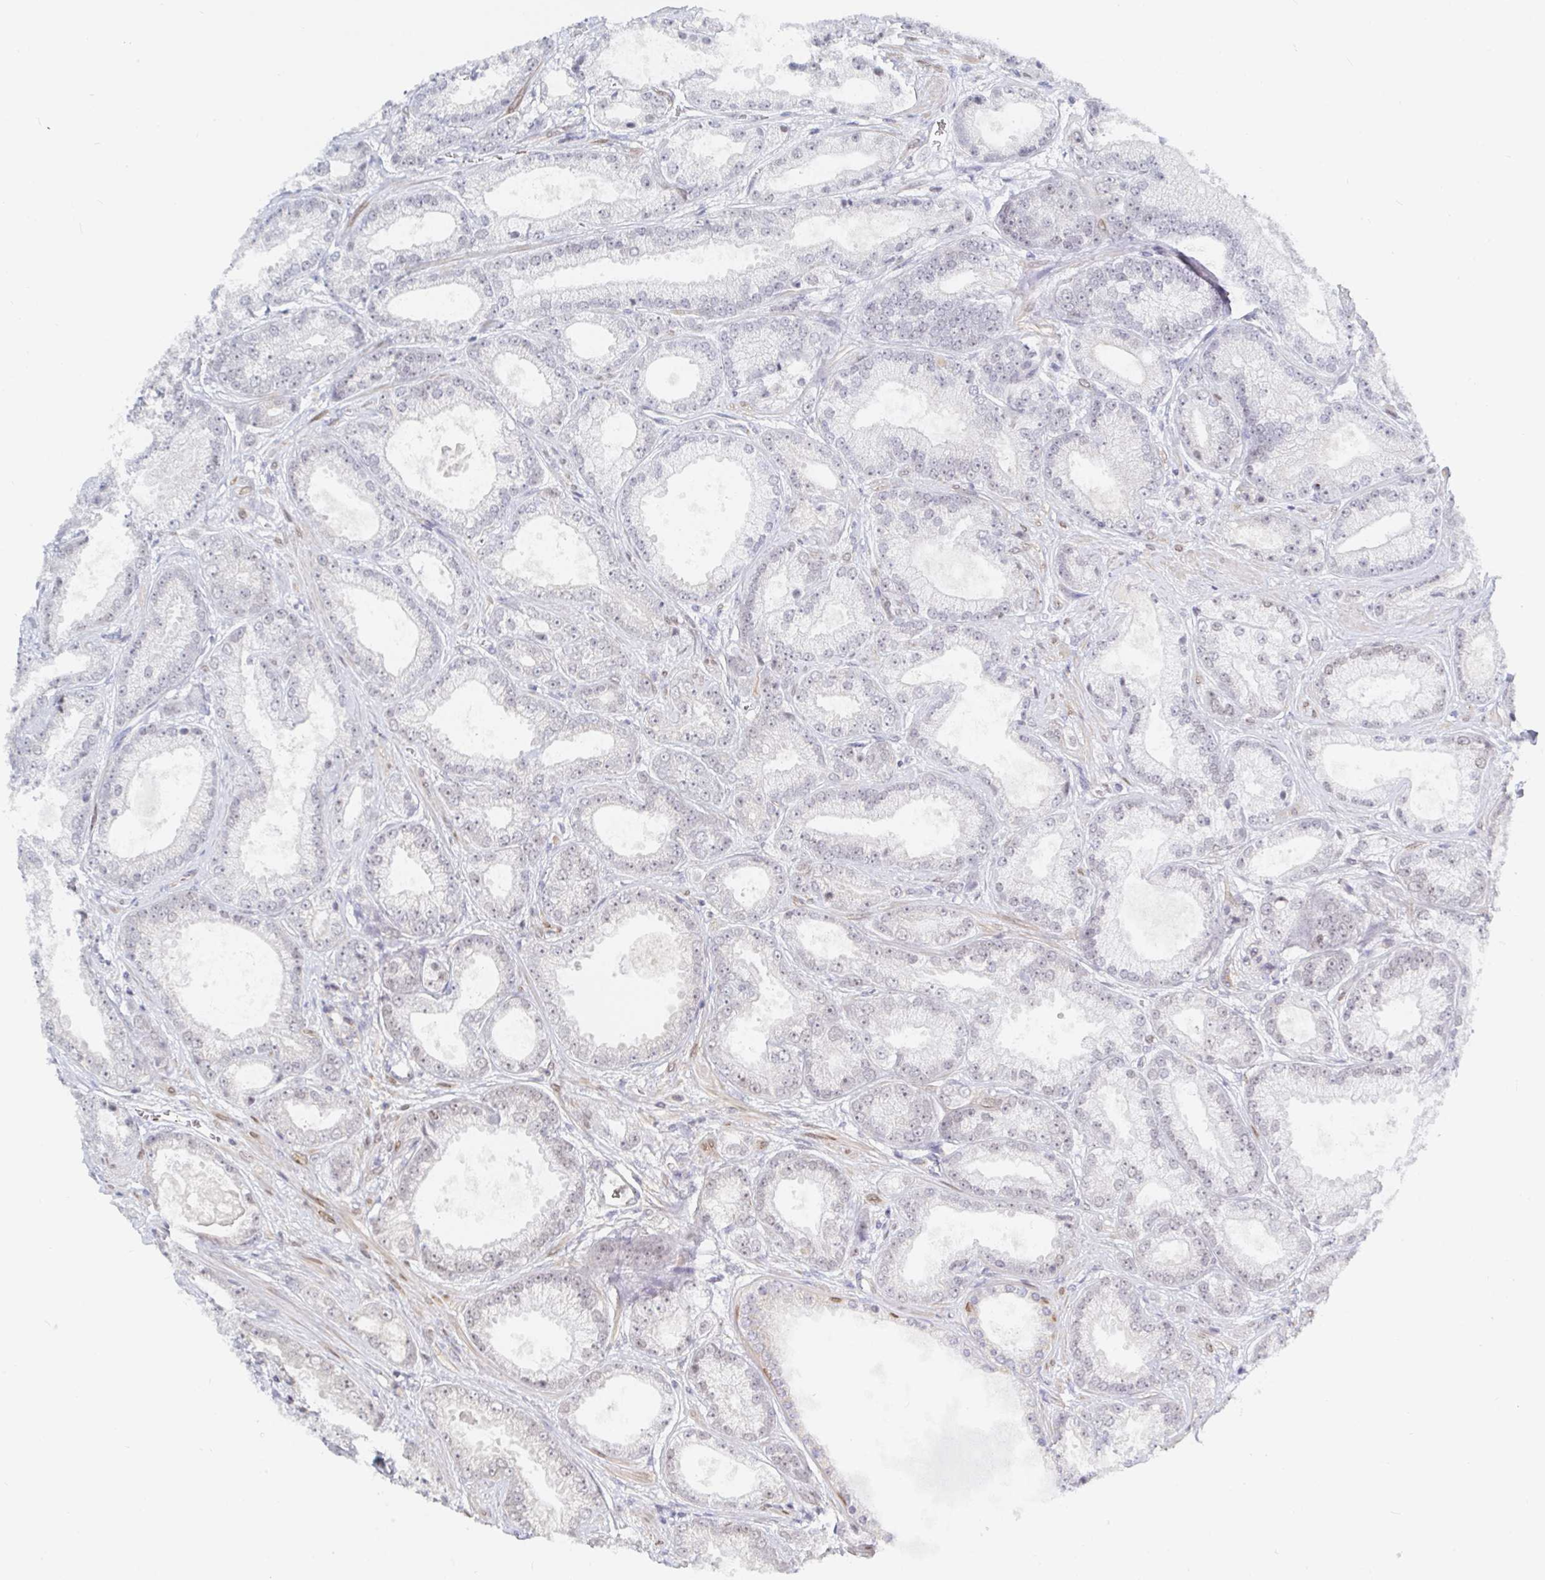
{"staining": {"intensity": "negative", "quantity": "none", "location": "none"}, "tissue": "prostate cancer", "cell_type": "Tumor cells", "image_type": "cancer", "snomed": [{"axis": "morphology", "description": "Adenocarcinoma, High grade"}, {"axis": "topography", "description": "Prostate"}], "caption": "Prostate adenocarcinoma (high-grade) was stained to show a protein in brown. There is no significant positivity in tumor cells.", "gene": "CHD2", "patient": {"sex": "male", "age": 67}}